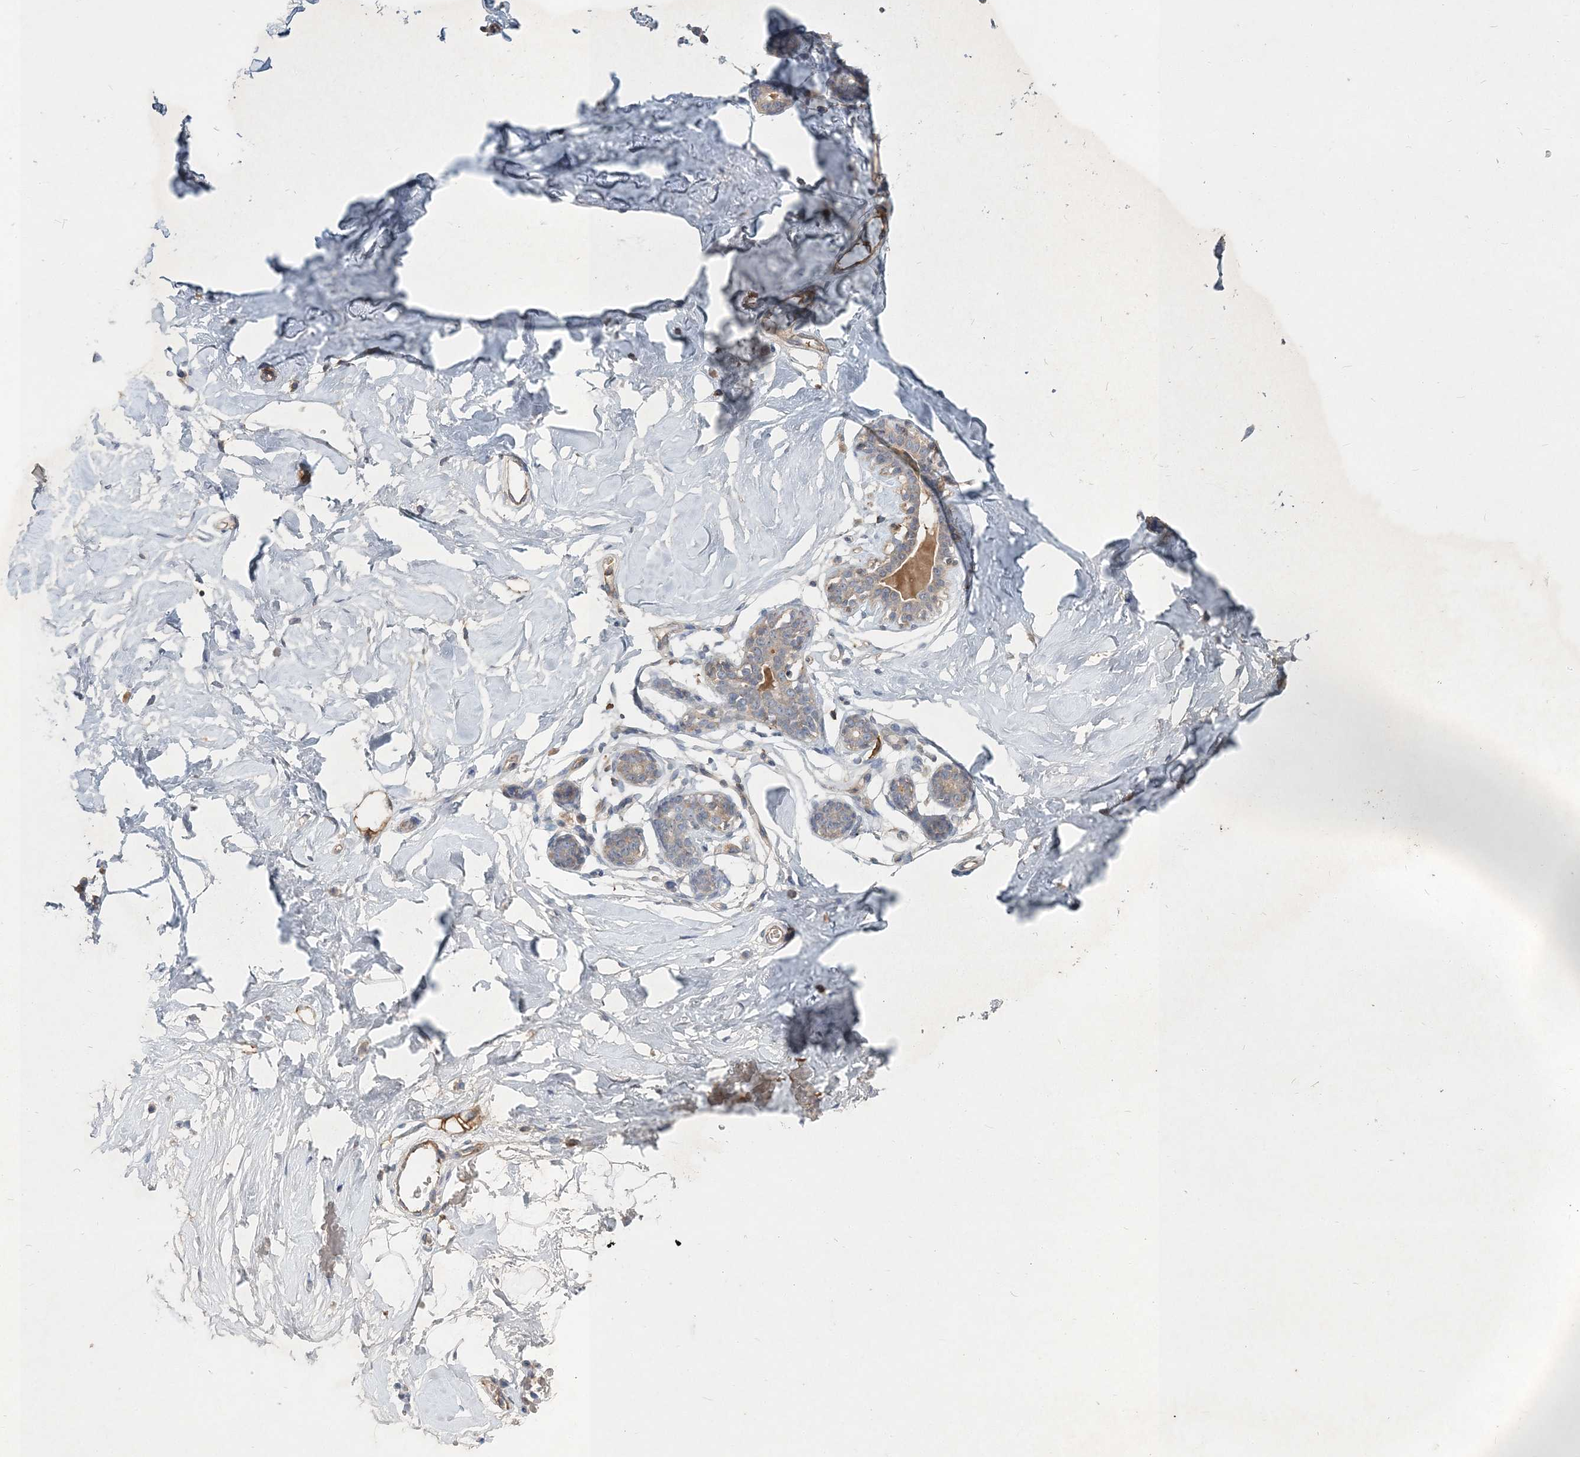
{"staining": {"intensity": "negative", "quantity": "none", "location": "none"}, "tissue": "breast", "cell_type": "Adipocytes", "image_type": "normal", "snomed": [{"axis": "morphology", "description": "Normal tissue, NOS"}, {"axis": "morphology", "description": "Adenoma, NOS"}, {"axis": "topography", "description": "Breast"}], "caption": "Immunohistochemical staining of normal human breast reveals no significant positivity in adipocytes.", "gene": "RNF25", "patient": {"sex": "female", "age": 23}}